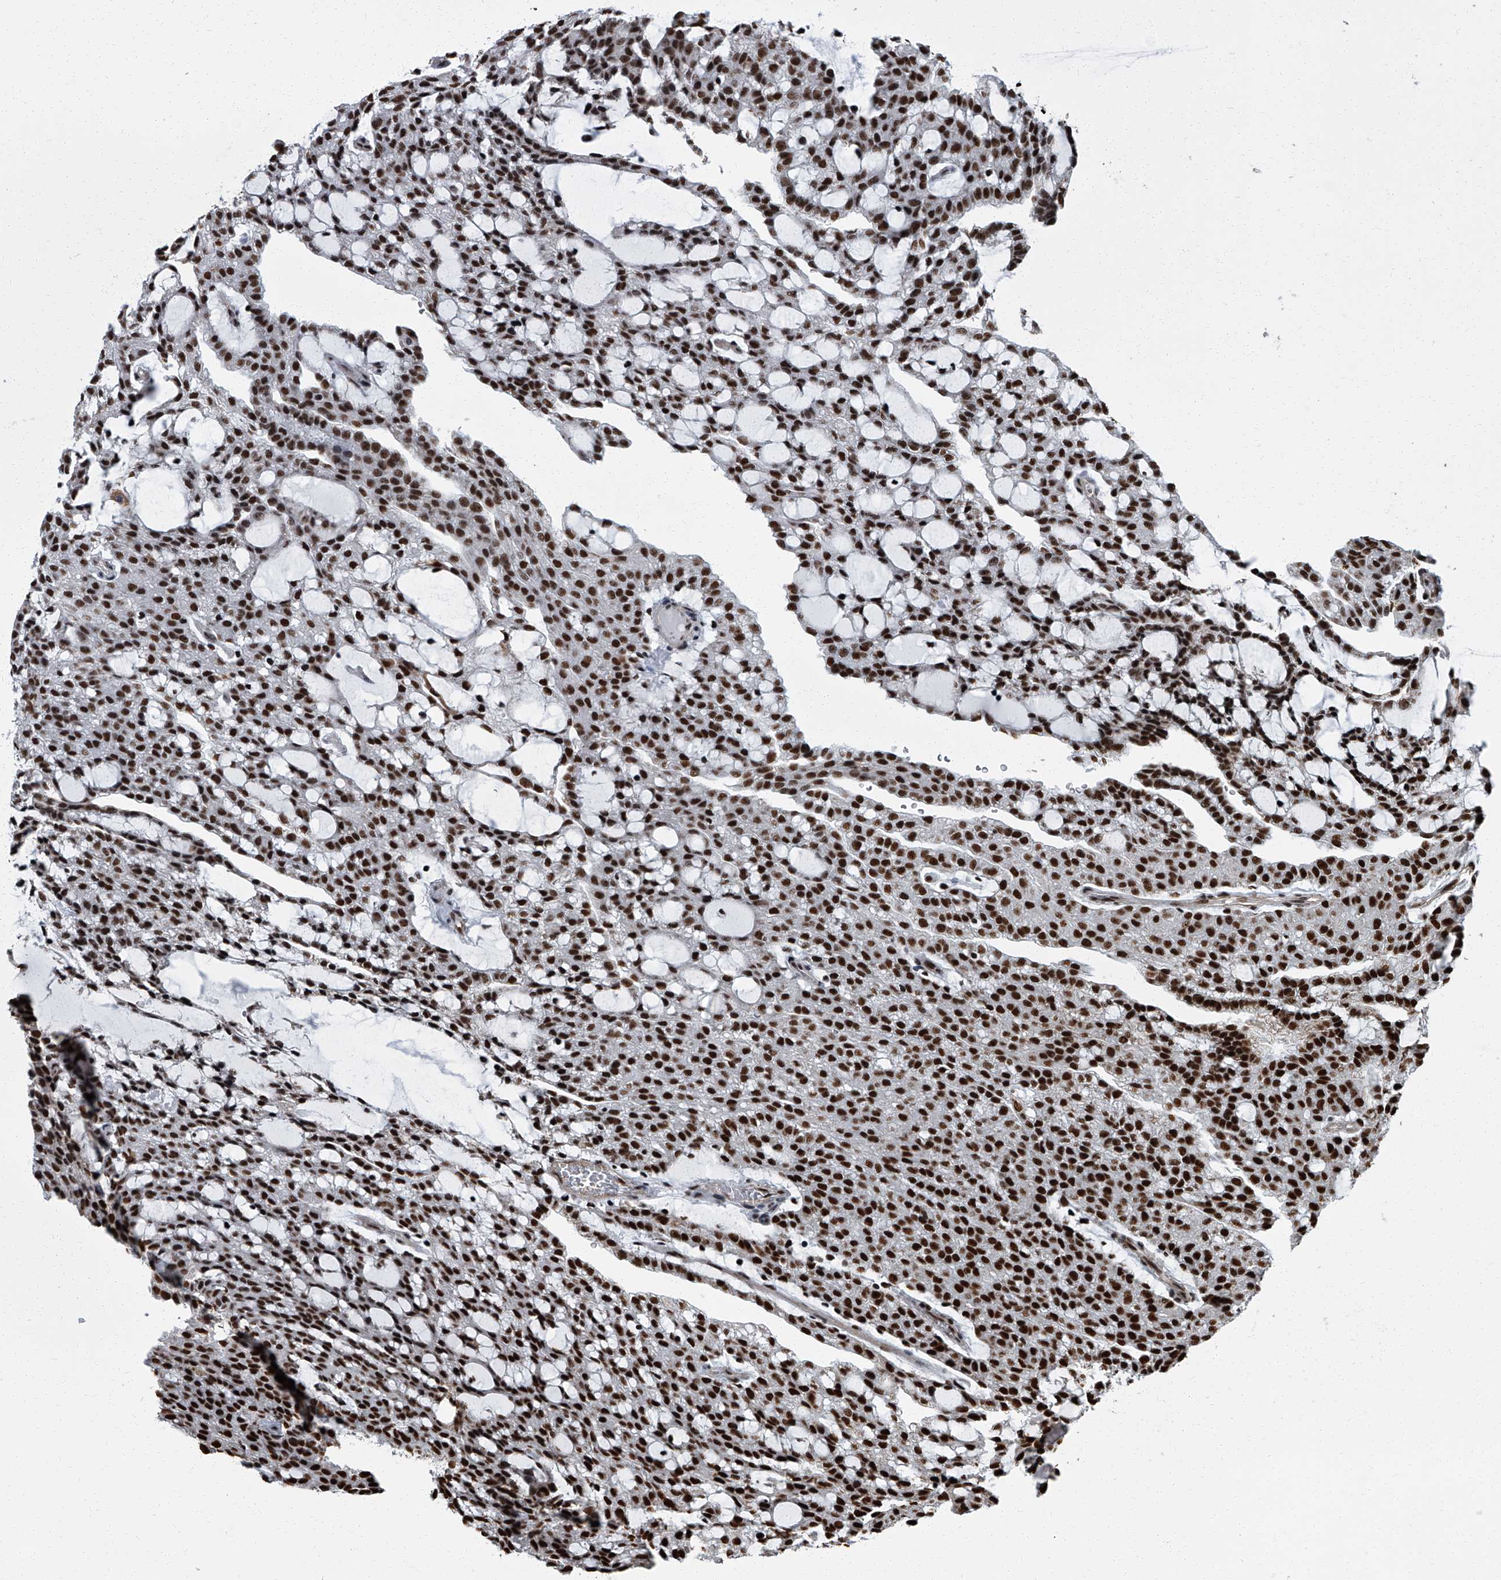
{"staining": {"intensity": "strong", "quantity": ">75%", "location": "nuclear"}, "tissue": "renal cancer", "cell_type": "Tumor cells", "image_type": "cancer", "snomed": [{"axis": "morphology", "description": "Adenocarcinoma, NOS"}, {"axis": "topography", "description": "Kidney"}], "caption": "This is an image of immunohistochemistry (IHC) staining of renal cancer, which shows strong positivity in the nuclear of tumor cells.", "gene": "ZNF518B", "patient": {"sex": "male", "age": 63}}